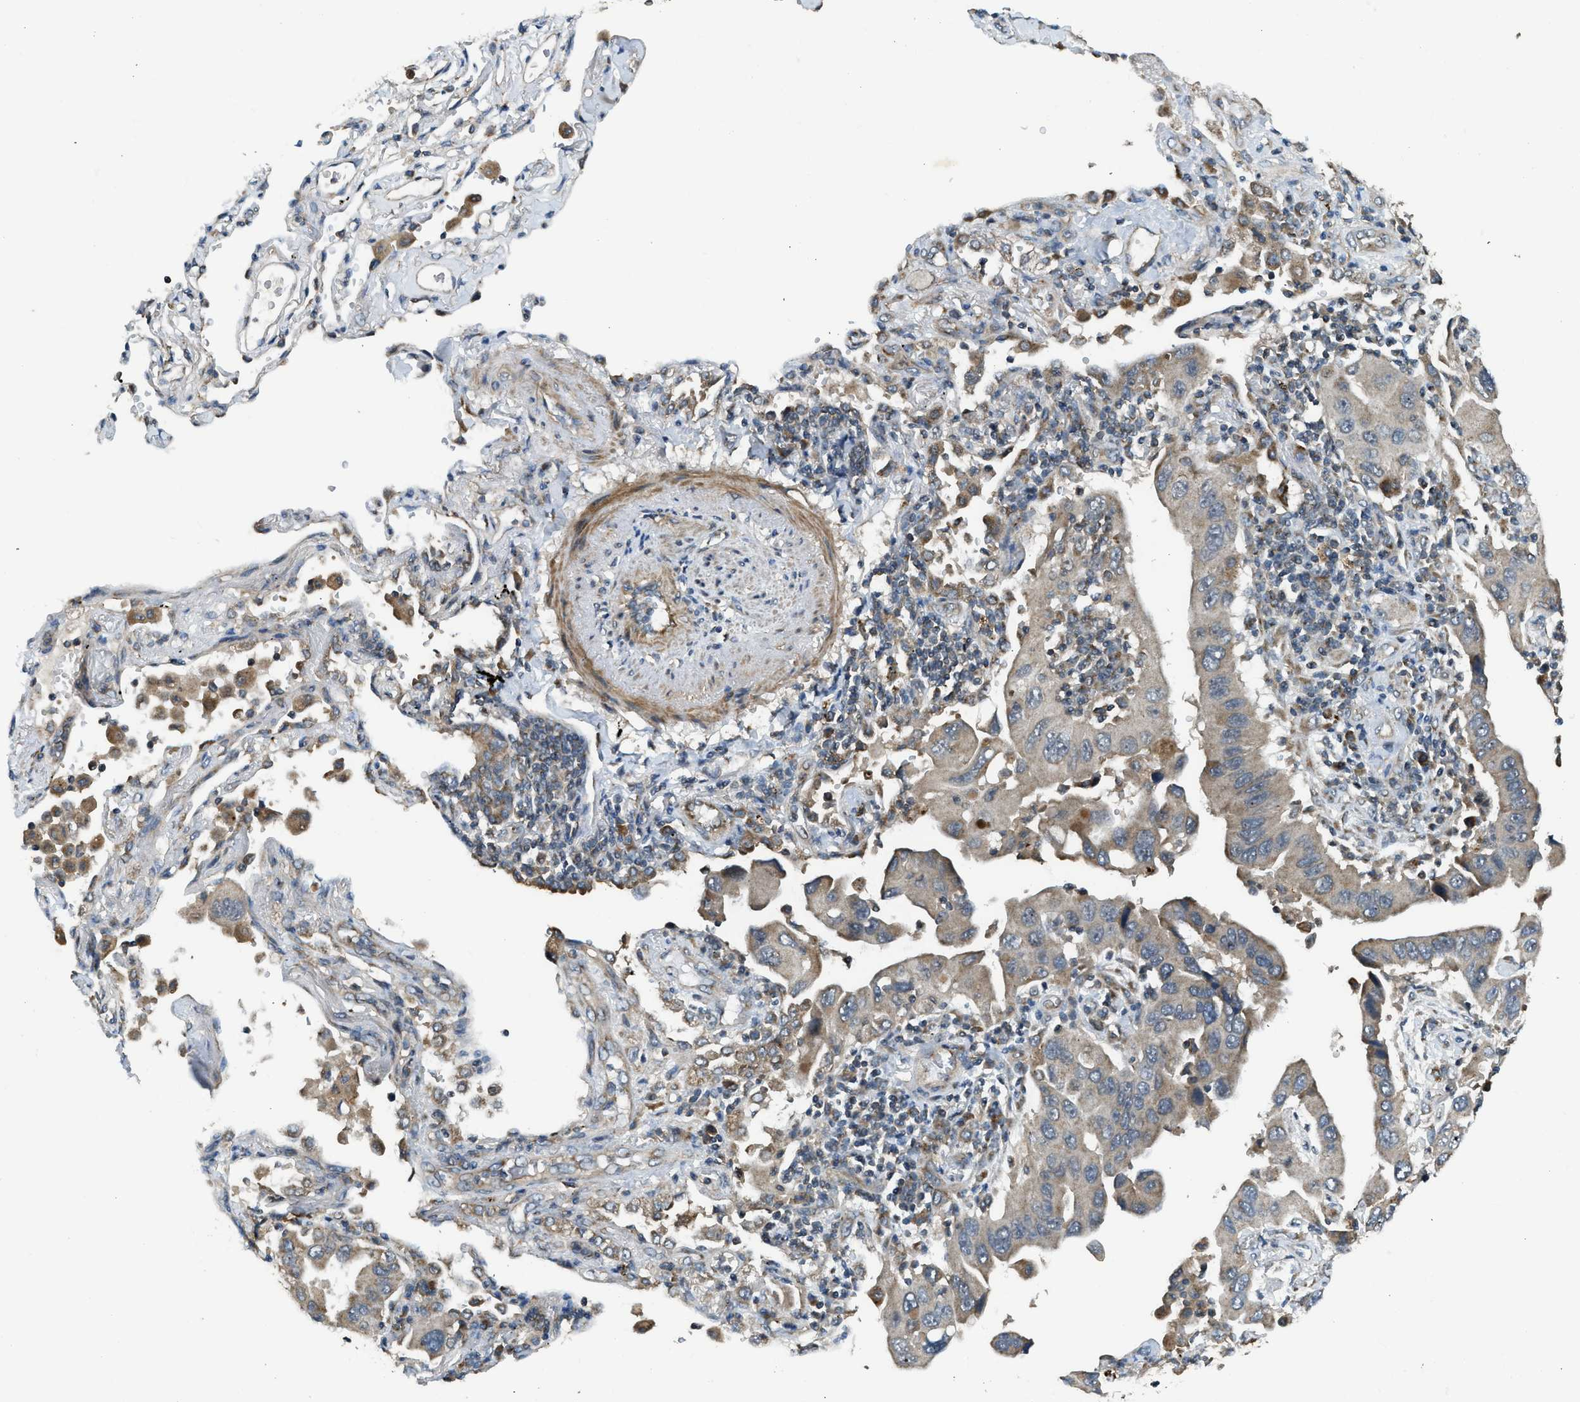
{"staining": {"intensity": "weak", "quantity": ">75%", "location": "cytoplasmic/membranous"}, "tissue": "lung cancer", "cell_type": "Tumor cells", "image_type": "cancer", "snomed": [{"axis": "morphology", "description": "Adenocarcinoma, NOS"}, {"axis": "topography", "description": "Lung"}], "caption": "This image demonstrates lung cancer (adenocarcinoma) stained with immunohistochemistry to label a protein in brown. The cytoplasmic/membranous of tumor cells show weak positivity for the protein. Nuclei are counter-stained blue.", "gene": "STARD3", "patient": {"sex": "female", "age": 65}}